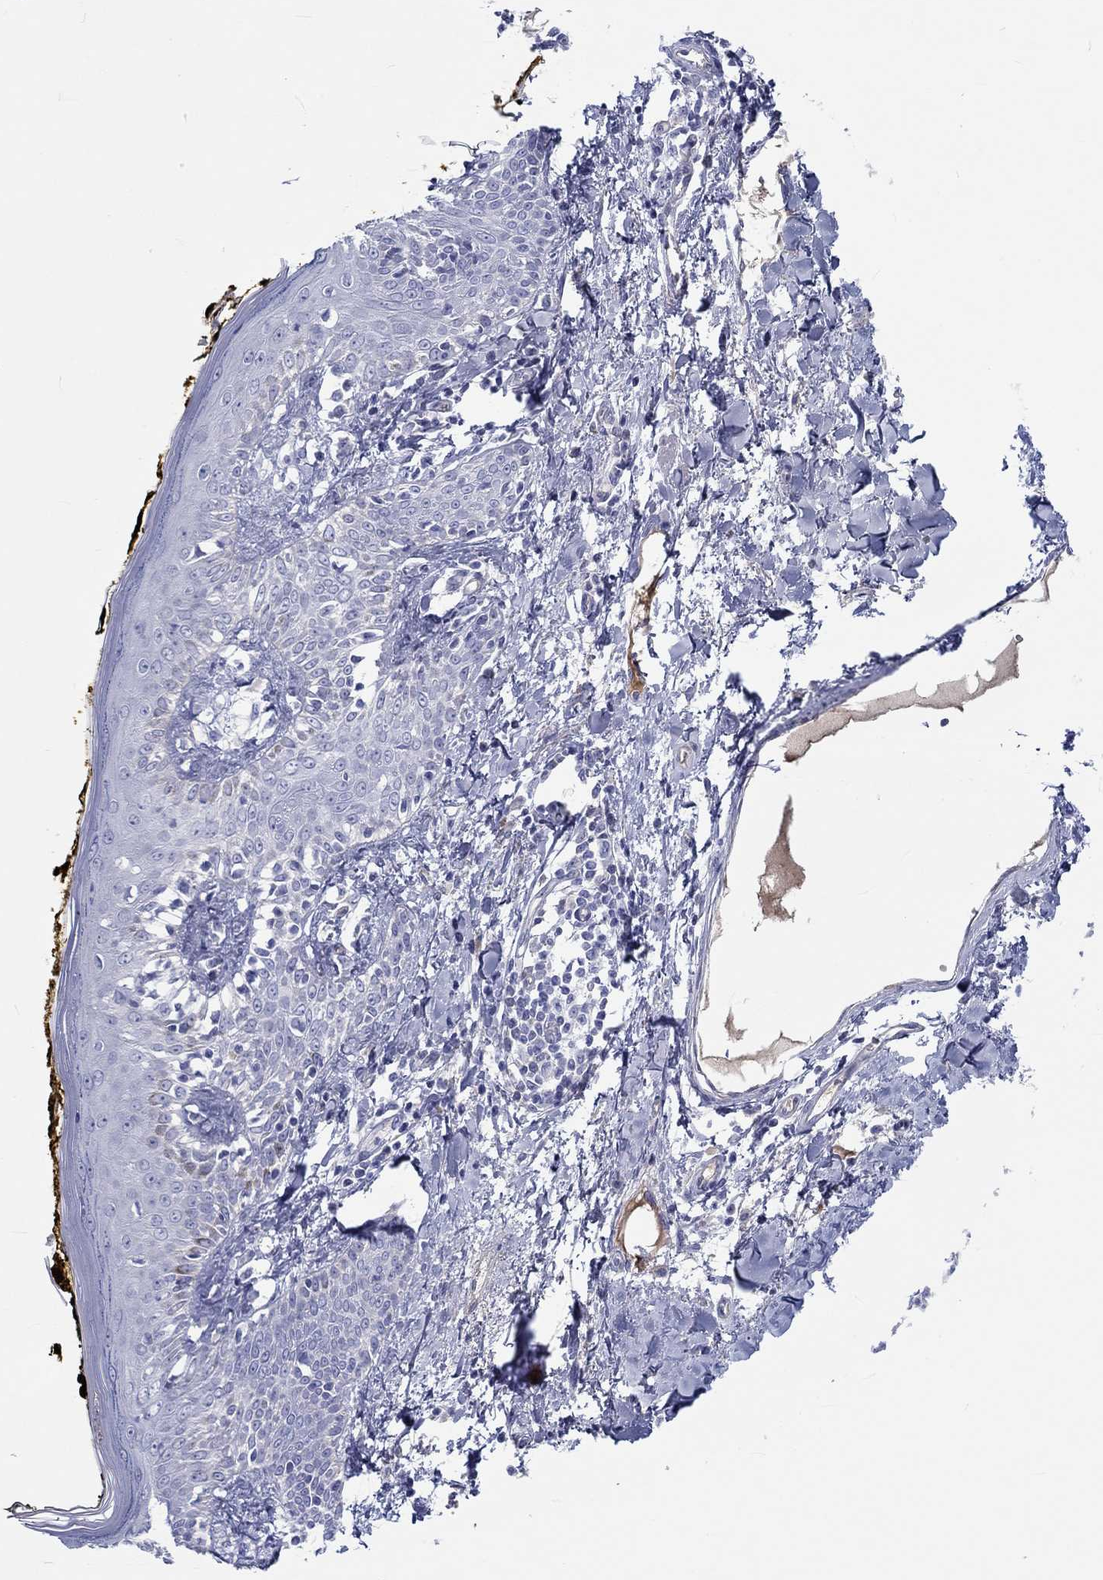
{"staining": {"intensity": "negative", "quantity": "none", "location": "none"}, "tissue": "skin", "cell_type": "Fibroblasts", "image_type": "normal", "snomed": [{"axis": "morphology", "description": "Normal tissue, NOS"}, {"axis": "topography", "description": "Skin"}], "caption": "Immunohistochemical staining of benign skin demonstrates no significant expression in fibroblasts.", "gene": "CDY1B", "patient": {"sex": "male", "age": 76}}